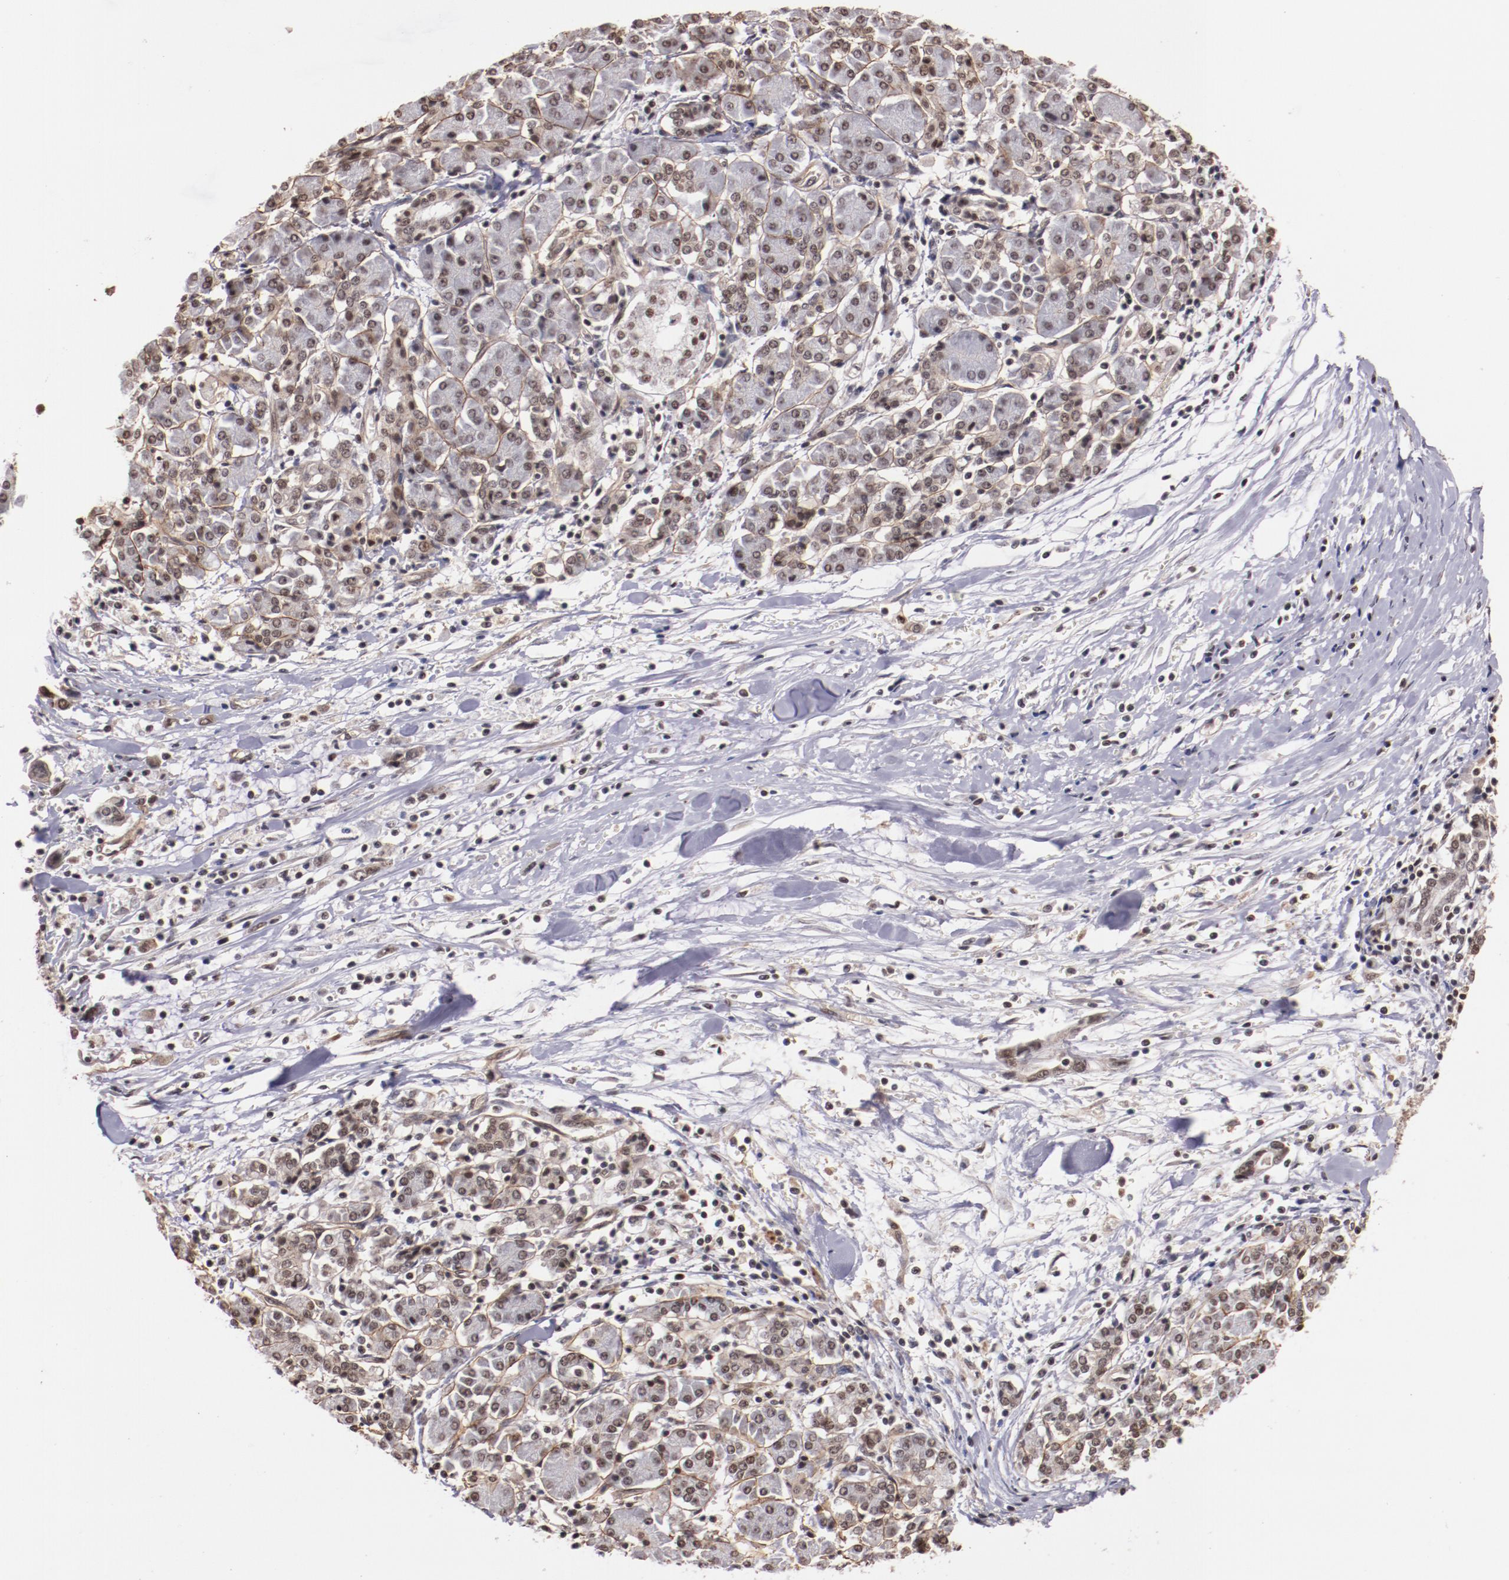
{"staining": {"intensity": "moderate", "quantity": "25%-75%", "location": "nuclear"}, "tissue": "pancreatic cancer", "cell_type": "Tumor cells", "image_type": "cancer", "snomed": [{"axis": "morphology", "description": "Adenocarcinoma, NOS"}, {"axis": "topography", "description": "Pancreas"}], "caption": "IHC photomicrograph of human pancreatic adenocarcinoma stained for a protein (brown), which reveals medium levels of moderate nuclear expression in approximately 25%-75% of tumor cells.", "gene": "STAG2", "patient": {"sex": "female", "age": 57}}